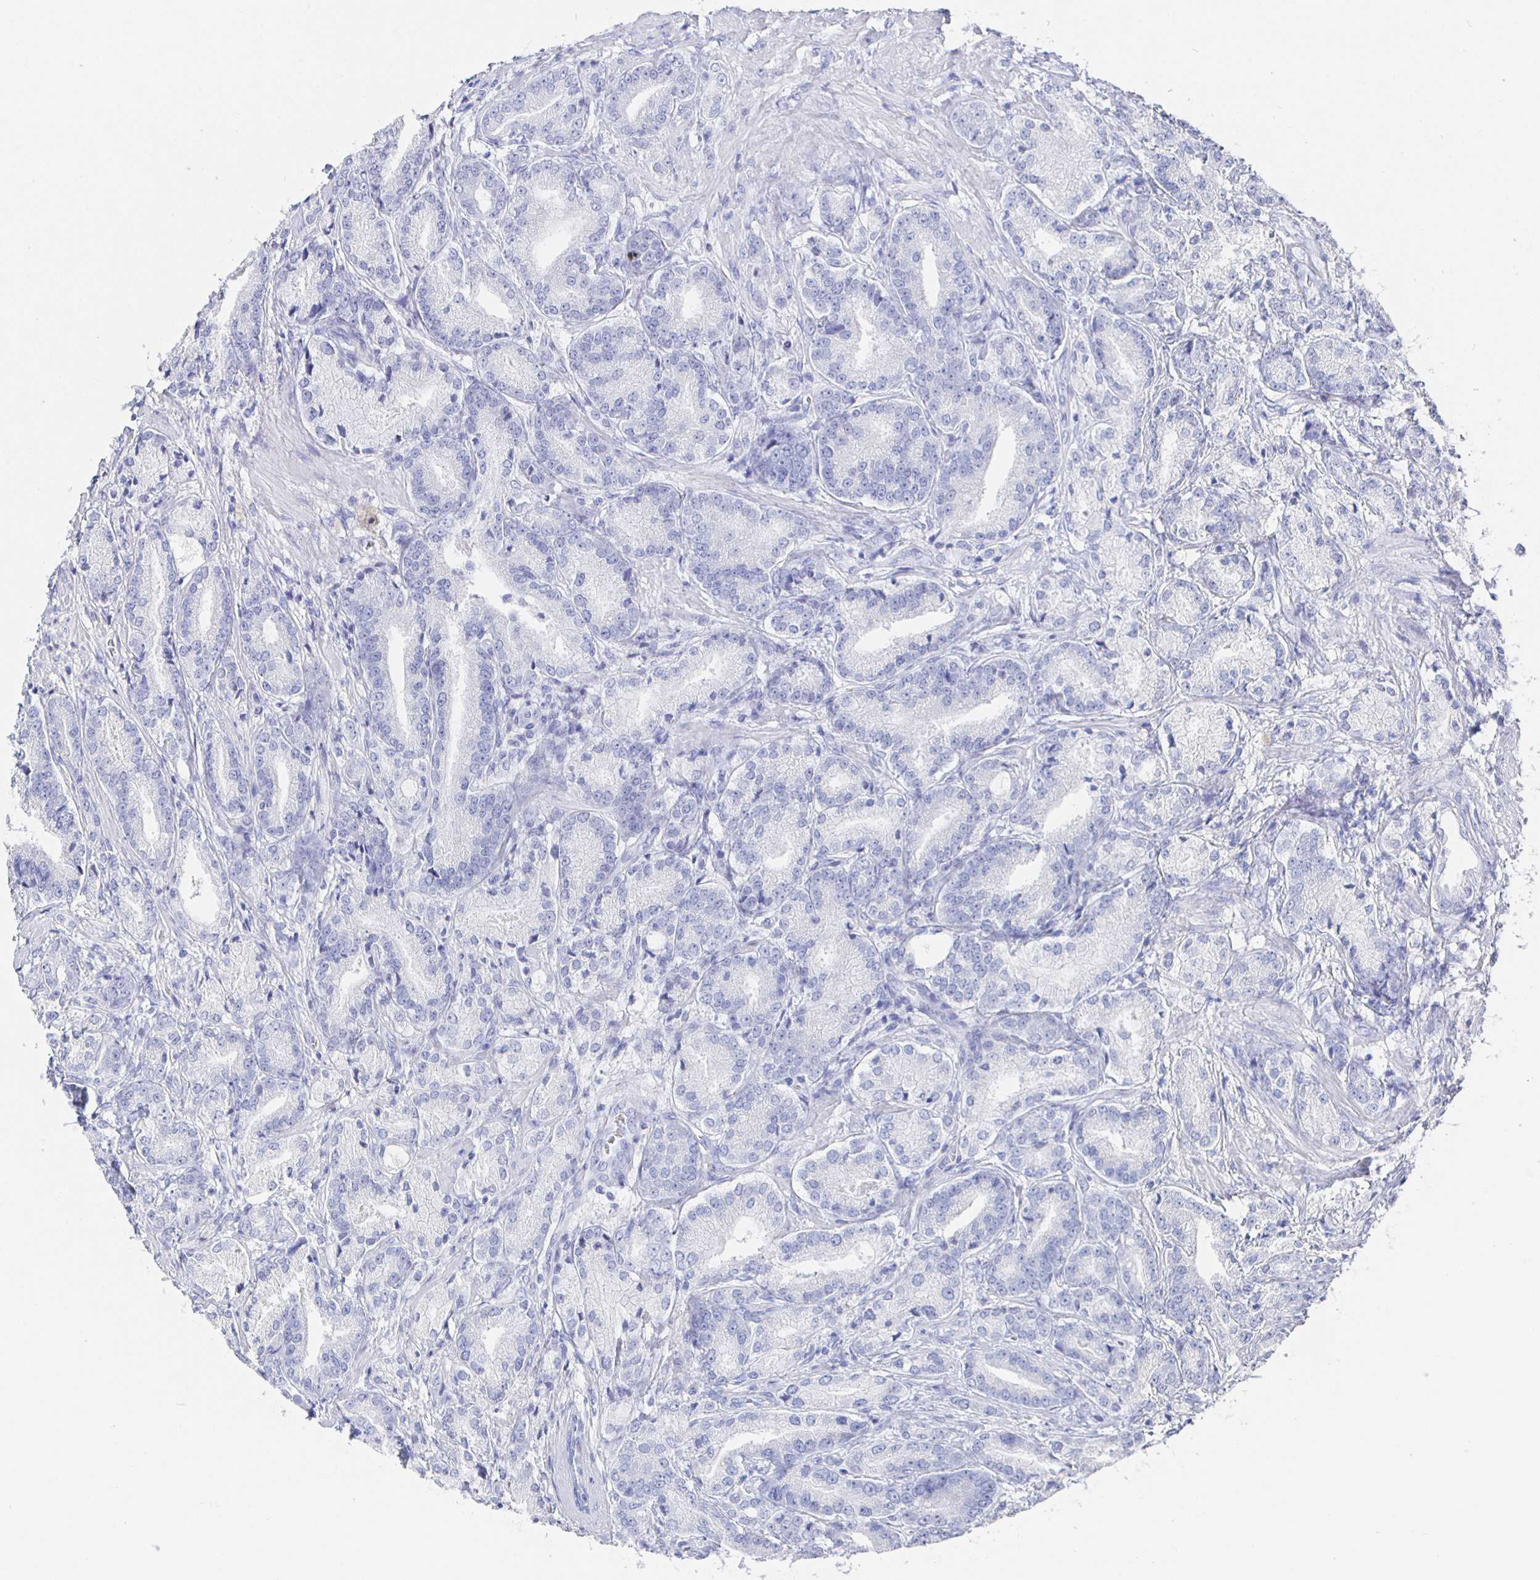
{"staining": {"intensity": "negative", "quantity": "none", "location": "none"}, "tissue": "prostate cancer", "cell_type": "Tumor cells", "image_type": "cancer", "snomed": [{"axis": "morphology", "description": "Adenocarcinoma, High grade"}, {"axis": "topography", "description": "Prostate and seminal vesicle, NOS"}], "caption": "Immunohistochemistry (IHC) of high-grade adenocarcinoma (prostate) displays no expression in tumor cells.", "gene": "CLCA1", "patient": {"sex": "male", "age": 61}}